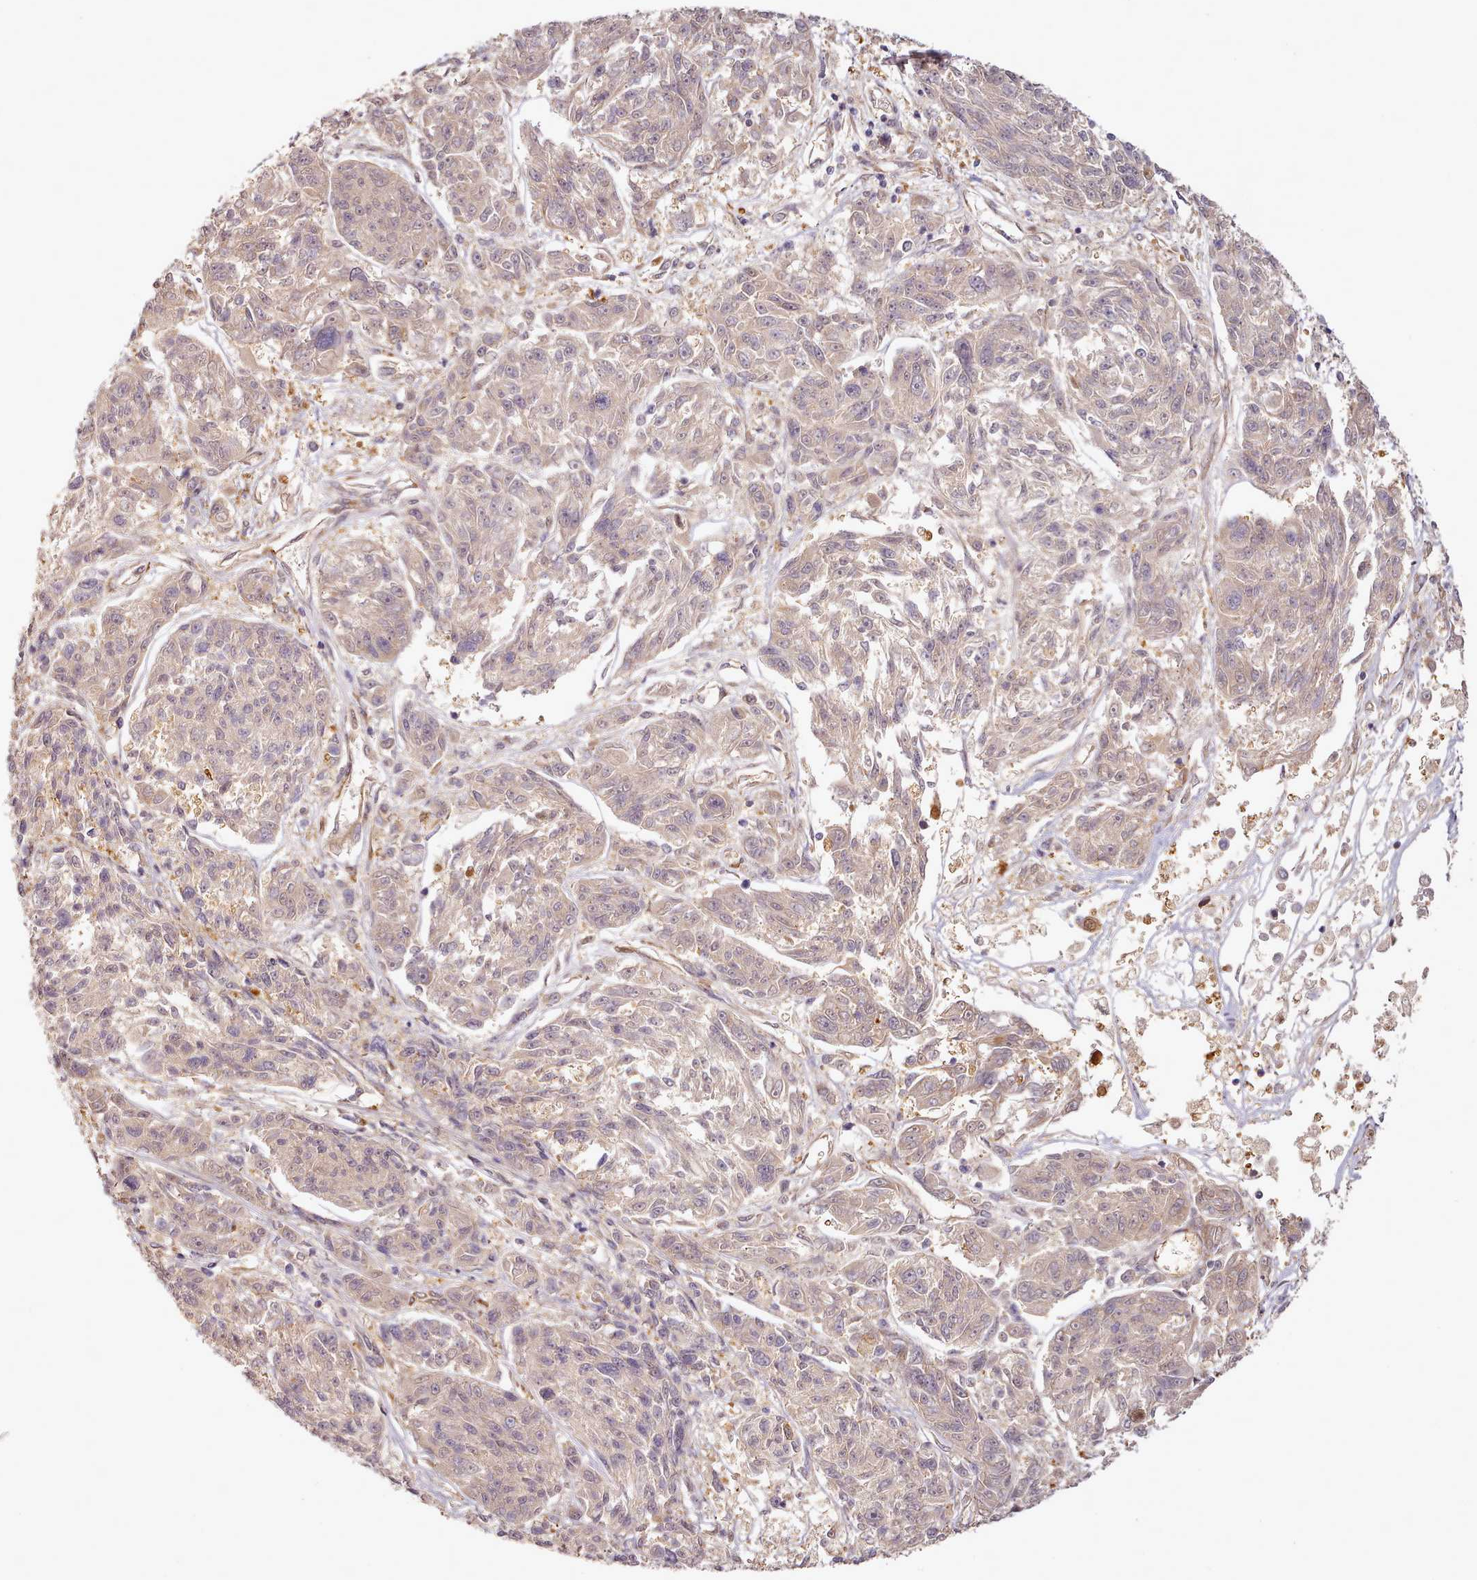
{"staining": {"intensity": "weak", "quantity": ">75%", "location": "cytoplasmic/membranous,nuclear"}, "tissue": "melanoma", "cell_type": "Tumor cells", "image_type": "cancer", "snomed": [{"axis": "morphology", "description": "Malignant melanoma, NOS"}, {"axis": "topography", "description": "Skin"}], "caption": "Immunohistochemical staining of melanoma reveals low levels of weak cytoplasmic/membranous and nuclear protein expression in approximately >75% of tumor cells. Nuclei are stained in blue.", "gene": "C1QTNF5", "patient": {"sex": "male", "age": 53}}